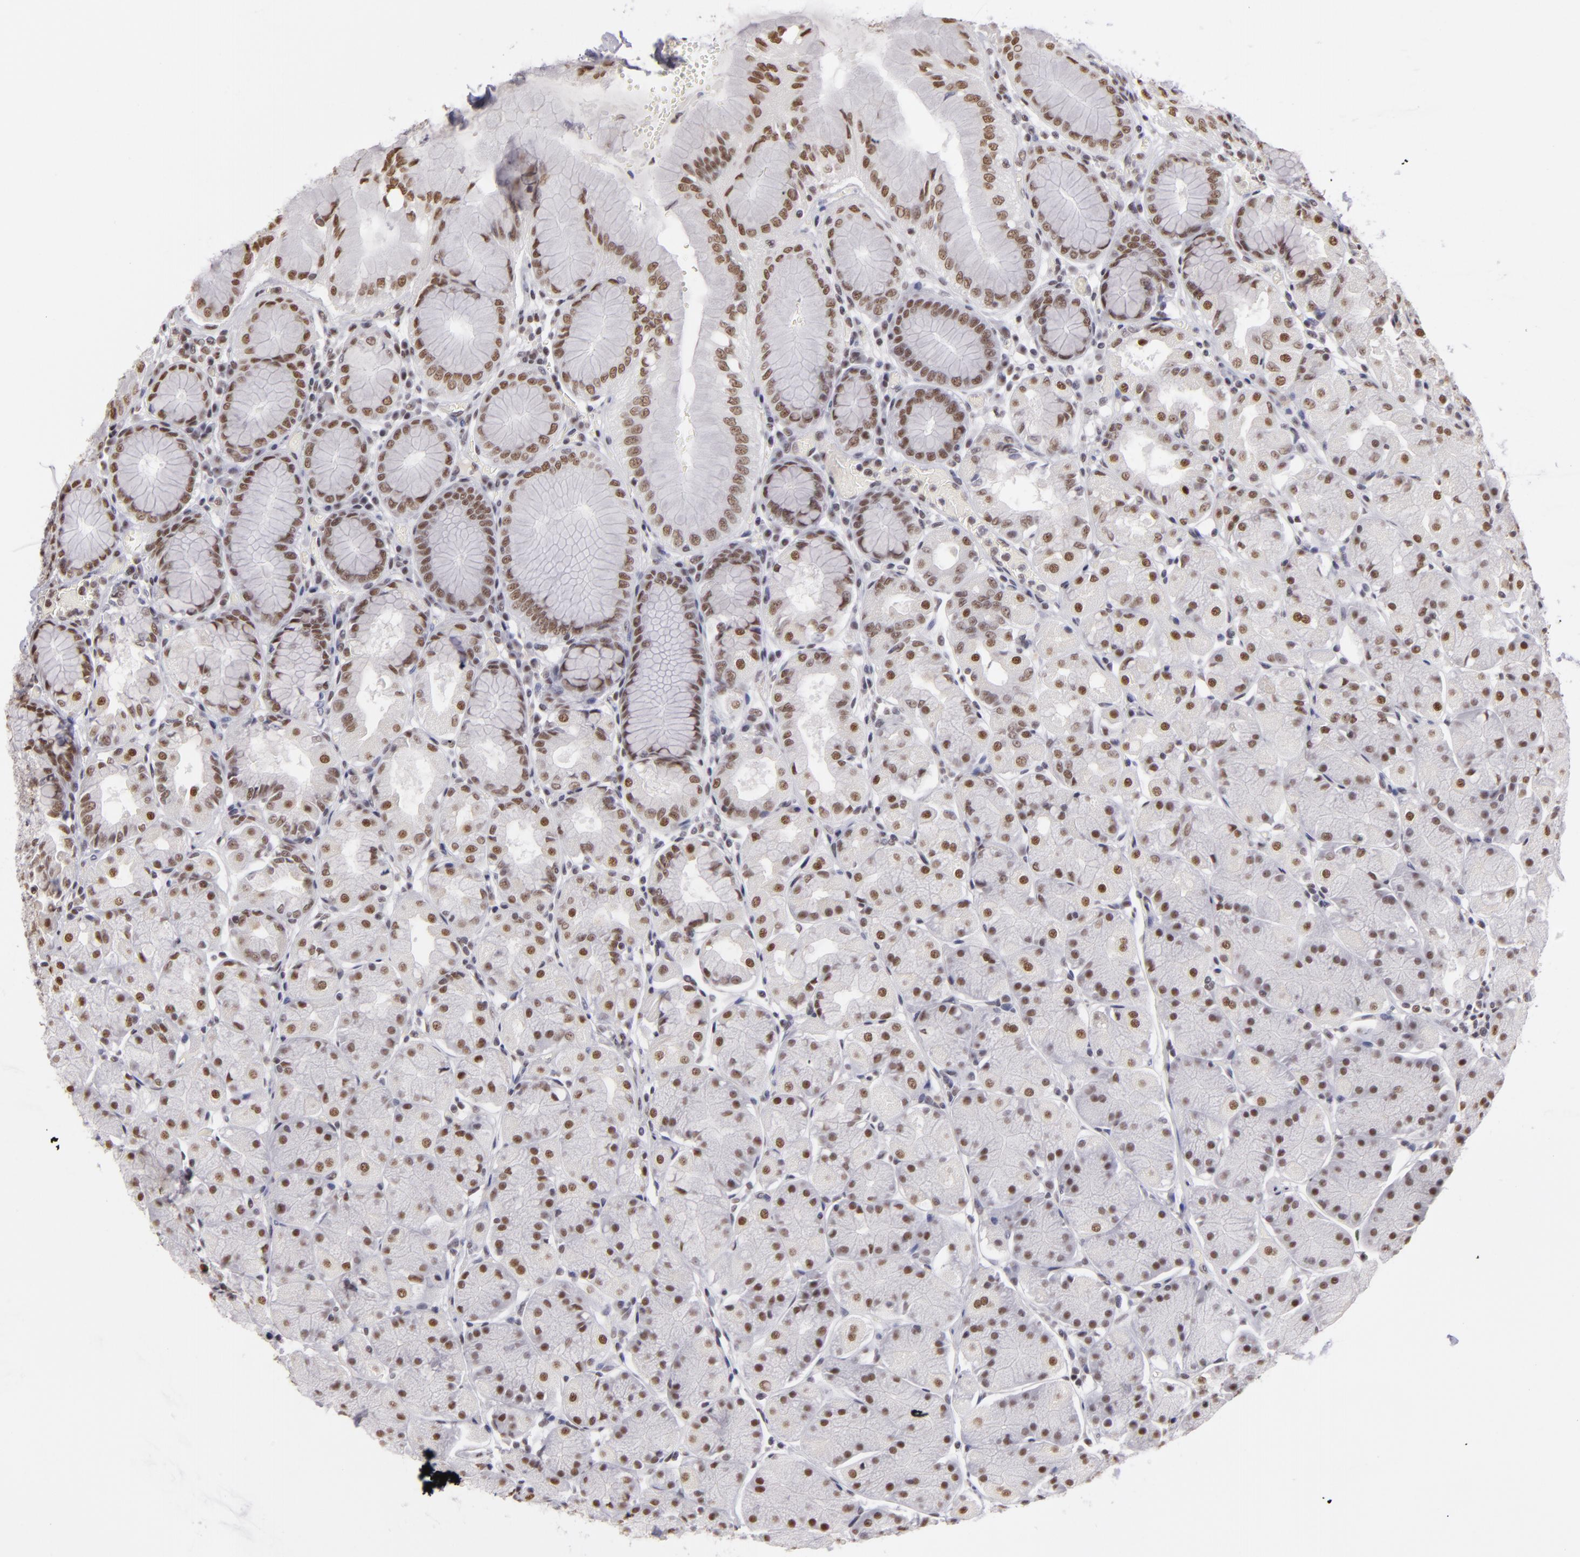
{"staining": {"intensity": "moderate", "quantity": ">75%", "location": "nuclear"}, "tissue": "stomach", "cell_type": "Glandular cells", "image_type": "normal", "snomed": [{"axis": "morphology", "description": "Normal tissue, NOS"}, {"axis": "topography", "description": "Stomach, upper"}, {"axis": "topography", "description": "Stomach"}], "caption": "DAB (3,3'-diaminobenzidine) immunohistochemical staining of benign human stomach shows moderate nuclear protein positivity in approximately >75% of glandular cells. (DAB (3,3'-diaminobenzidine) = brown stain, brightfield microscopy at high magnification).", "gene": "INTS6", "patient": {"sex": "male", "age": 76}}